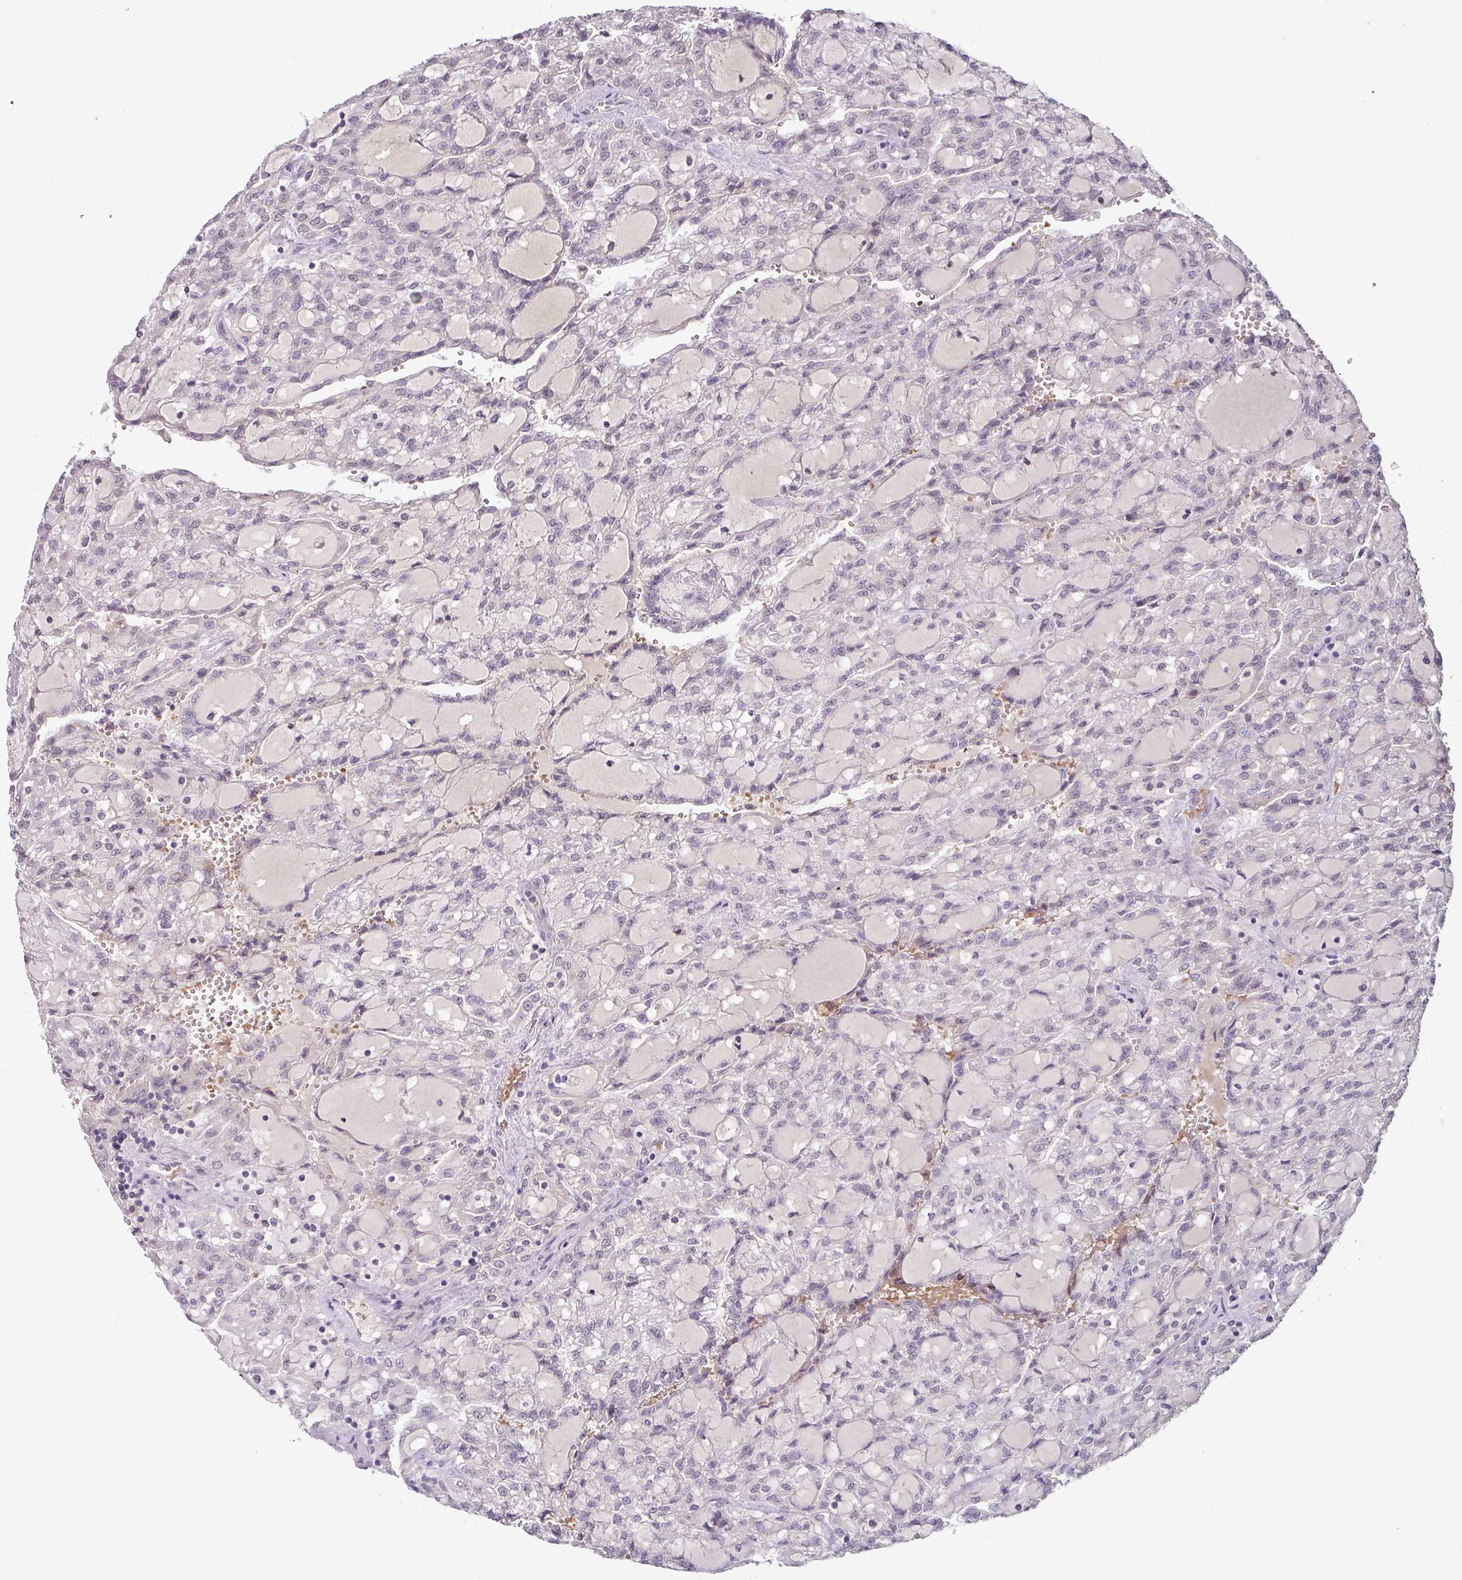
{"staining": {"intensity": "negative", "quantity": "none", "location": "none"}, "tissue": "renal cancer", "cell_type": "Tumor cells", "image_type": "cancer", "snomed": [{"axis": "morphology", "description": "Adenocarcinoma, NOS"}, {"axis": "topography", "description": "Kidney"}], "caption": "Protein analysis of renal cancer (adenocarcinoma) shows no significant staining in tumor cells.", "gene": "SLC5A10", "patient": {"sex": "male", "age": 63}}